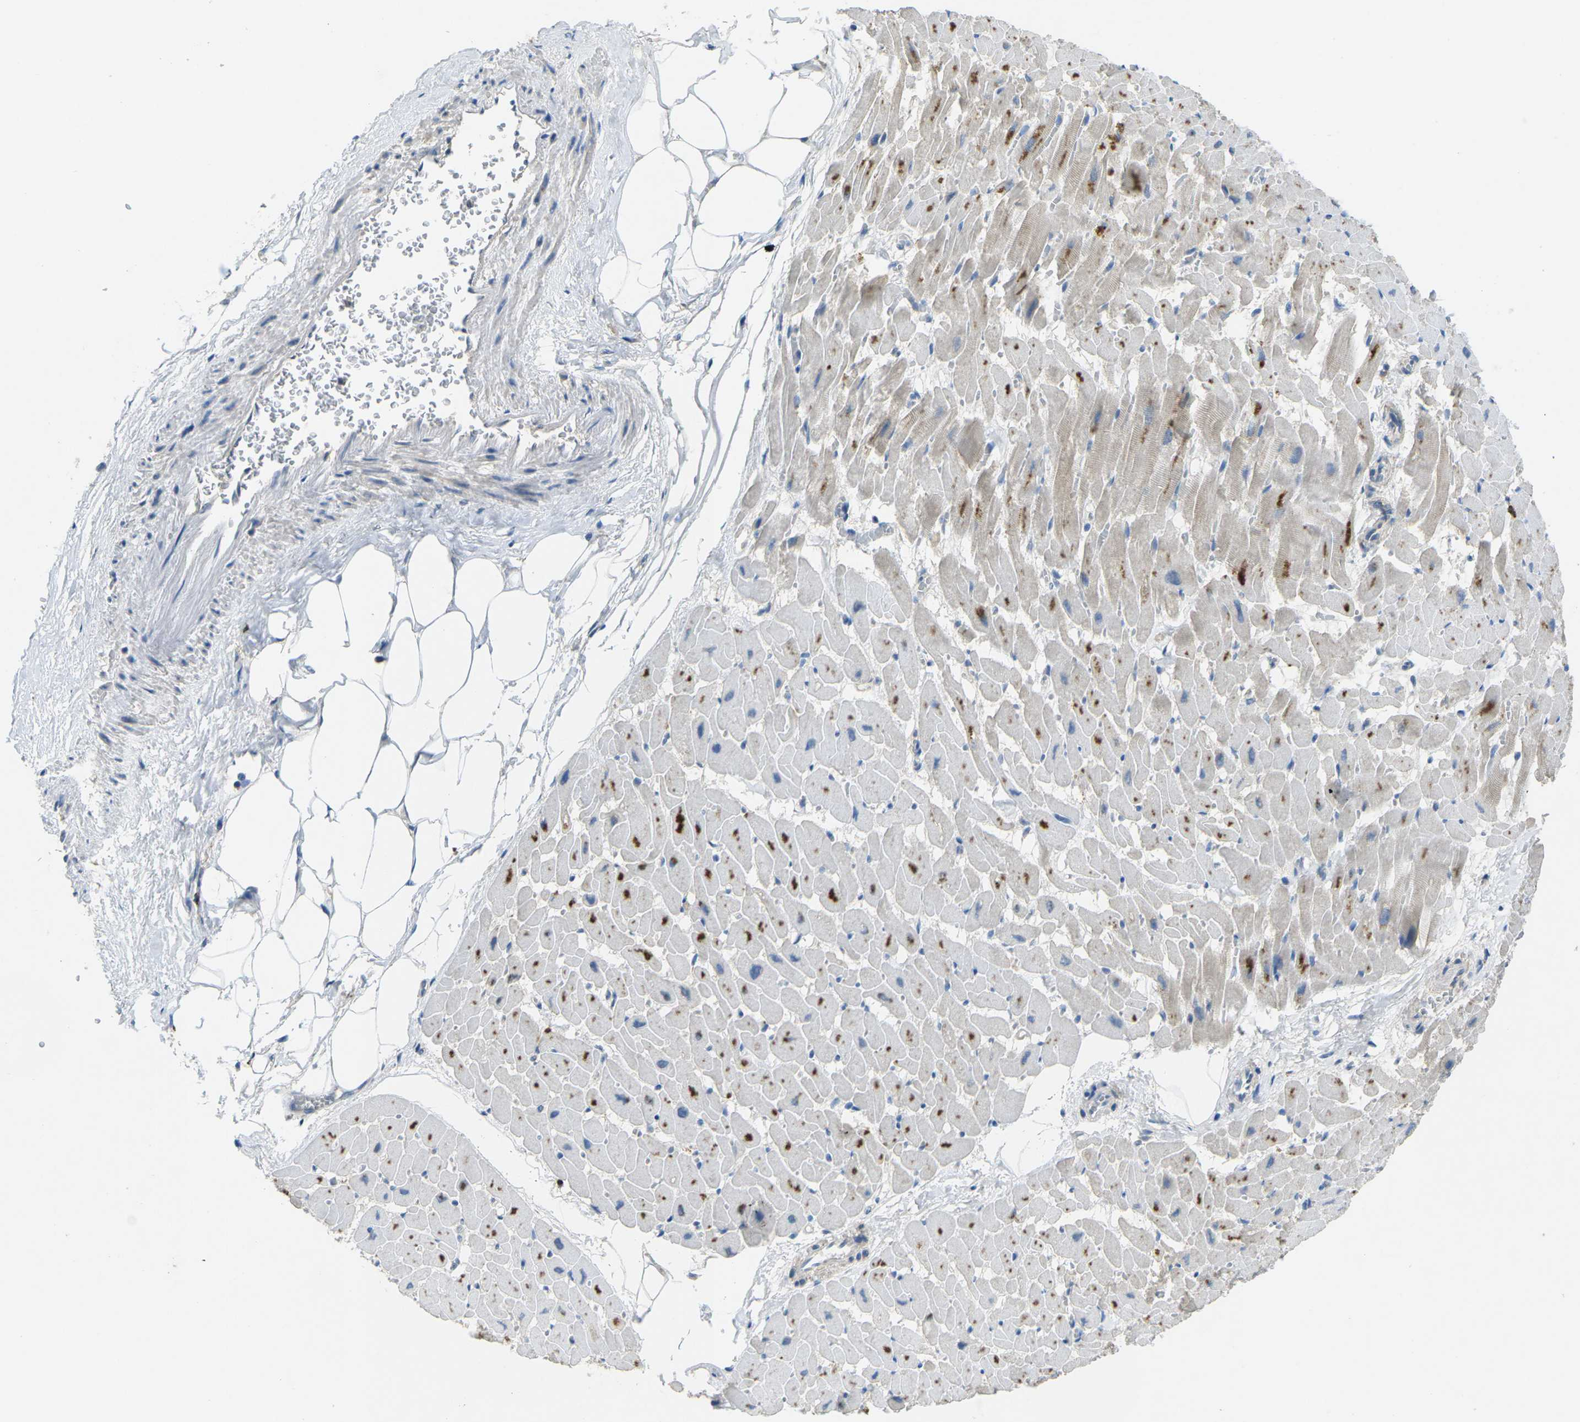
{"staining": {"intensity": "moderate", "quantity": "25%-75%", "location": "cytoplasmic/membranous"}, "tissue": "heart muscle", "cell_type": "Cardiomyocytes", "image_type": "normal", "snomed": [{"axis": "morphology", "description": "Normal tissue, NOS"}, {"axis": "topography", "description": "Heart"}], "caption": "A histopathology image of human heart muscle stained for a protein reveals moderate cytoplasmic/membranous brown staining in cardiomyocytes. The staining was performed using DAB, with brown indicating positive protein expression. Nuclei are stained blue with hematoxylin.", "gene": "CD19", "patient": {"sex": "female", "age": 19}}